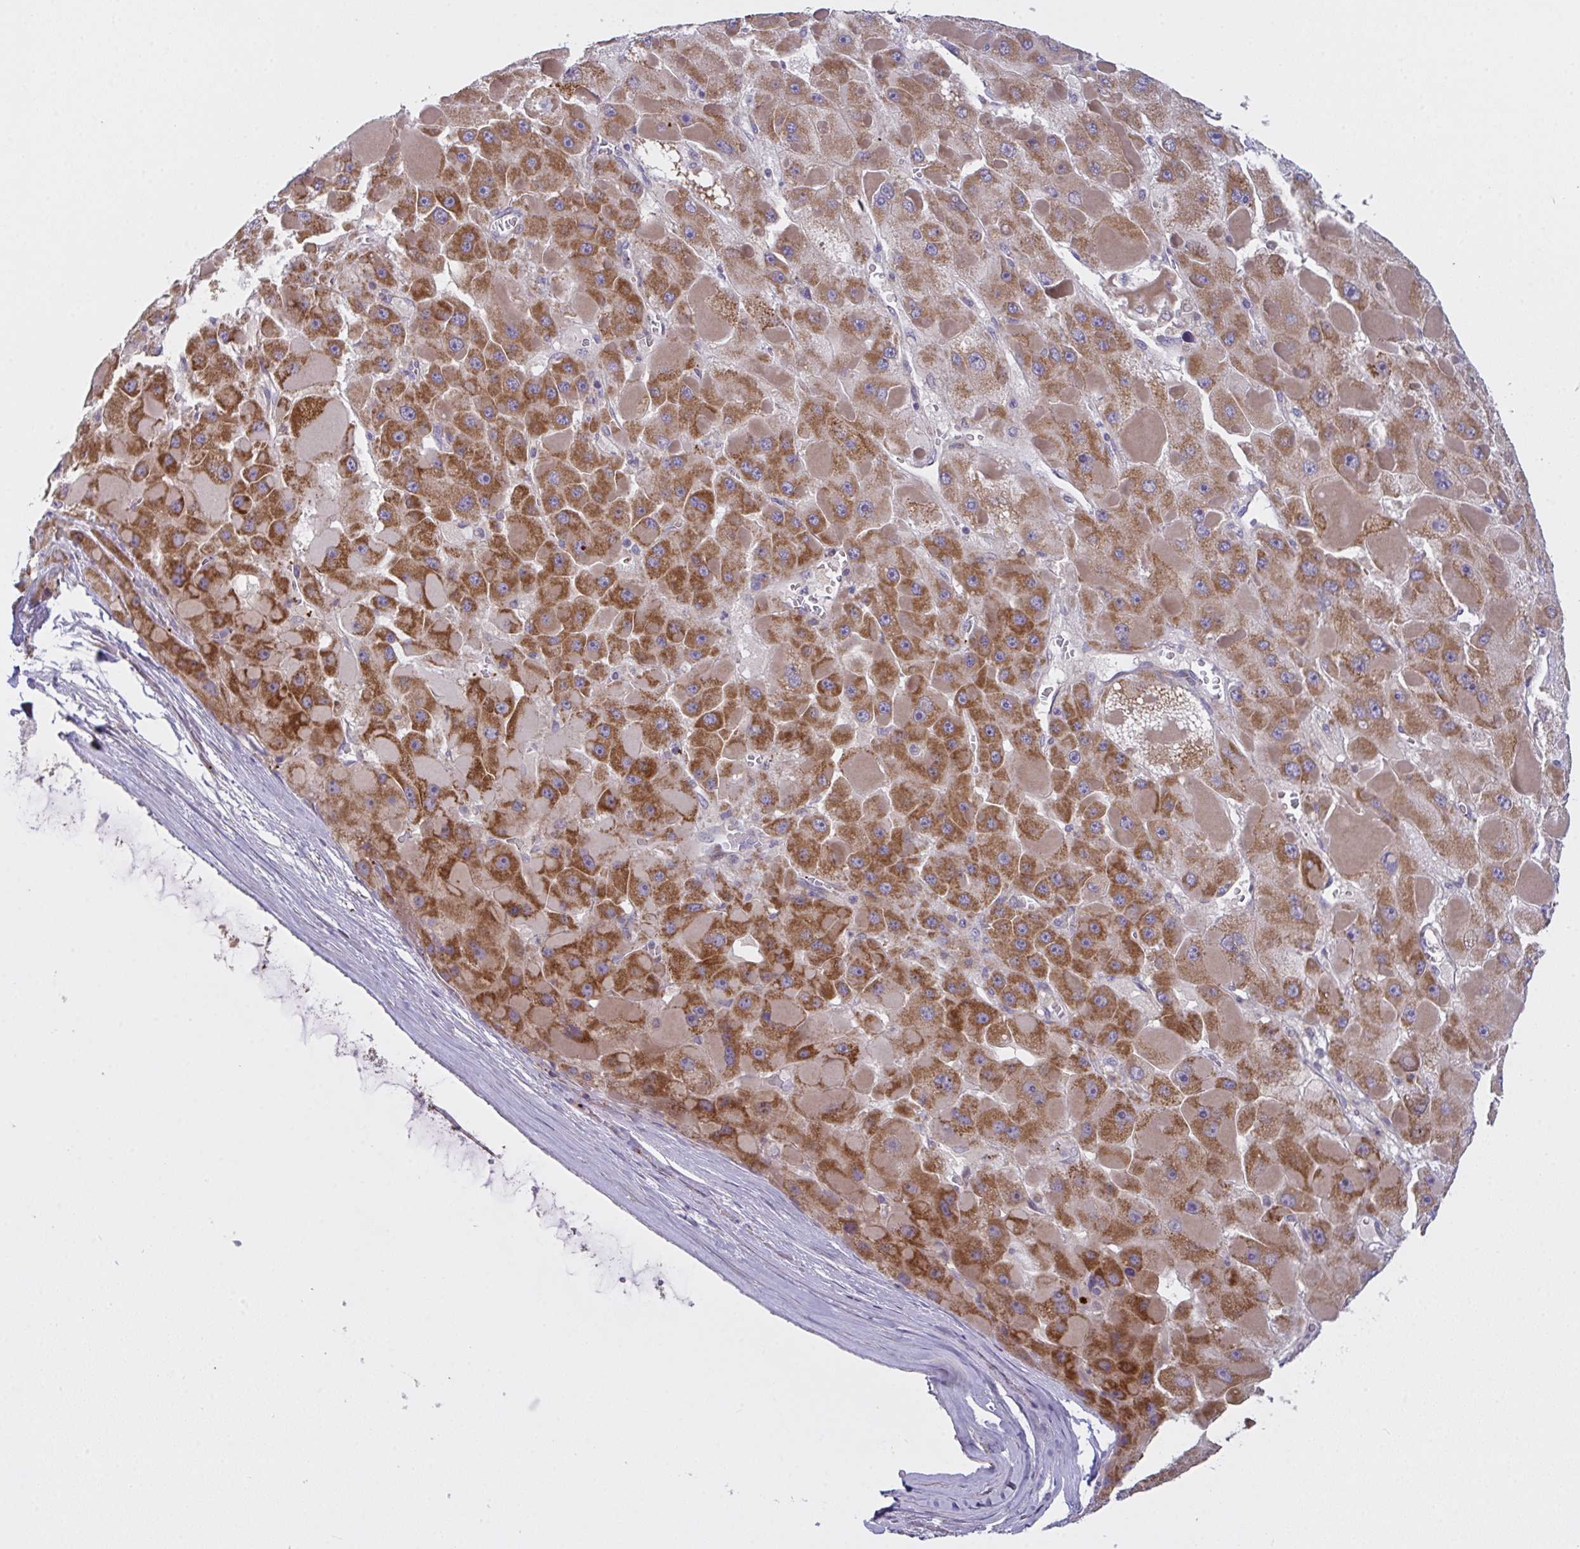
{"staining": {"intensity": "moderate", "quantity": ">75%", "location": "cytoplasmic/membranous"}, "tissue": "liver cancer", "cell_type": "Tumor cells", "image_type": "cancer", "snomed": [{"axis": "morphology", "description": "Carcinoma, Hepatocellular, NOS"}, {"axis": "topography", "description": "Liver"}], "caption": "Liver cancer (hepatocellular carcinoma) tissue reveals moderate cytoplasmic/membranous staining in approximately >75% of tumor cells, visualized by immunohistochemistry. Nuclei are stained in blue.", "gene": "MRPS2", "patient": {"sex": "female", "age": 73}}